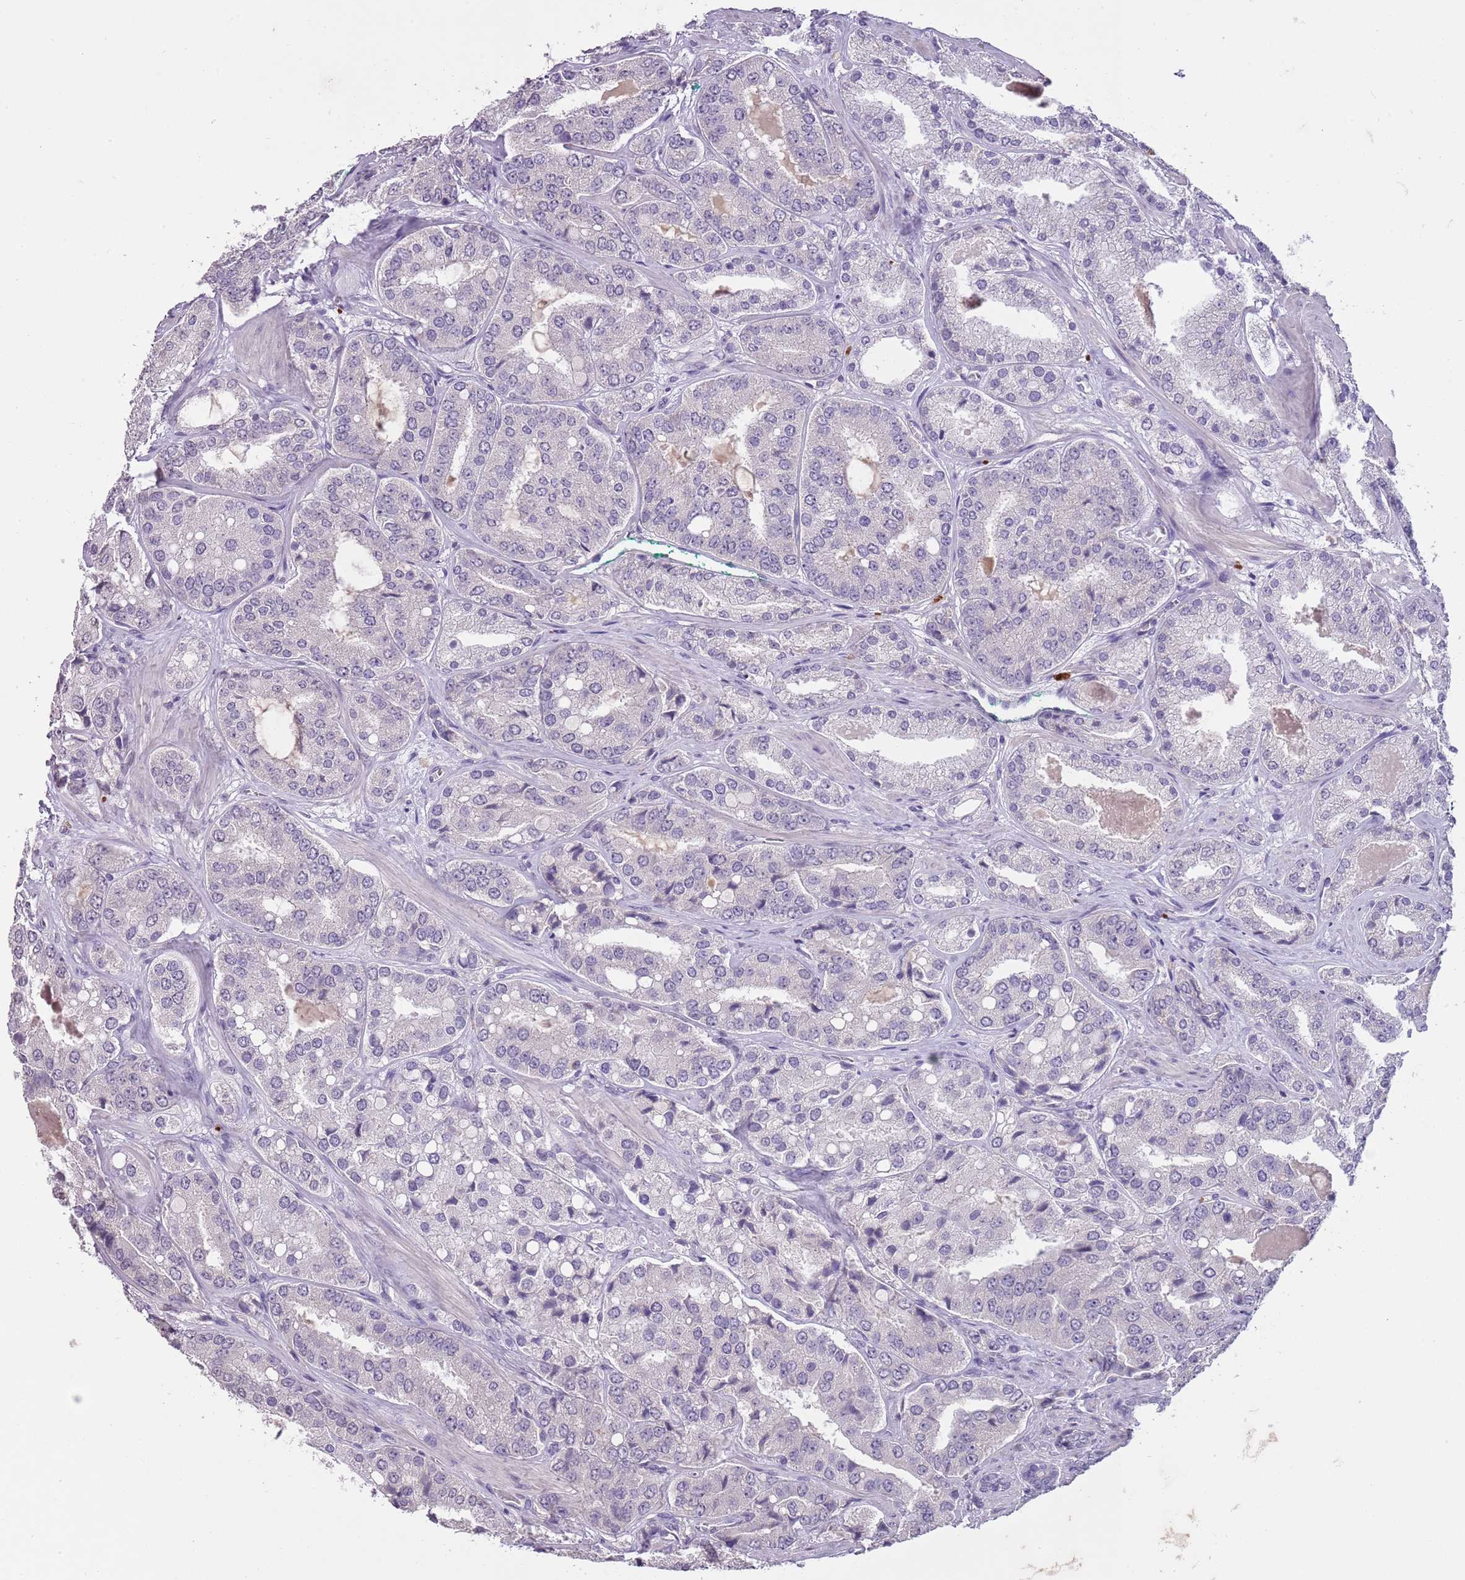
{"staining": {"intensity": "negative", "quantity": "none", "location": "none"}, "tissue": "prostate cancer", "cell_type": "Tumor cells", "image_type": "cancer", "snomed": [{"axis": "morphology", "description": "Adenocarcinoma, High grade"}, {"axis": "topography", "description": "Prostate"}], "caption": "This is an immunohistochemistry histopathology image of adenocarcinoma (high-grade) (prostate). There is no positivity in tumor cells.", "gene": "SLC35E3", "patient": {"sex": "male", "age": 63}}